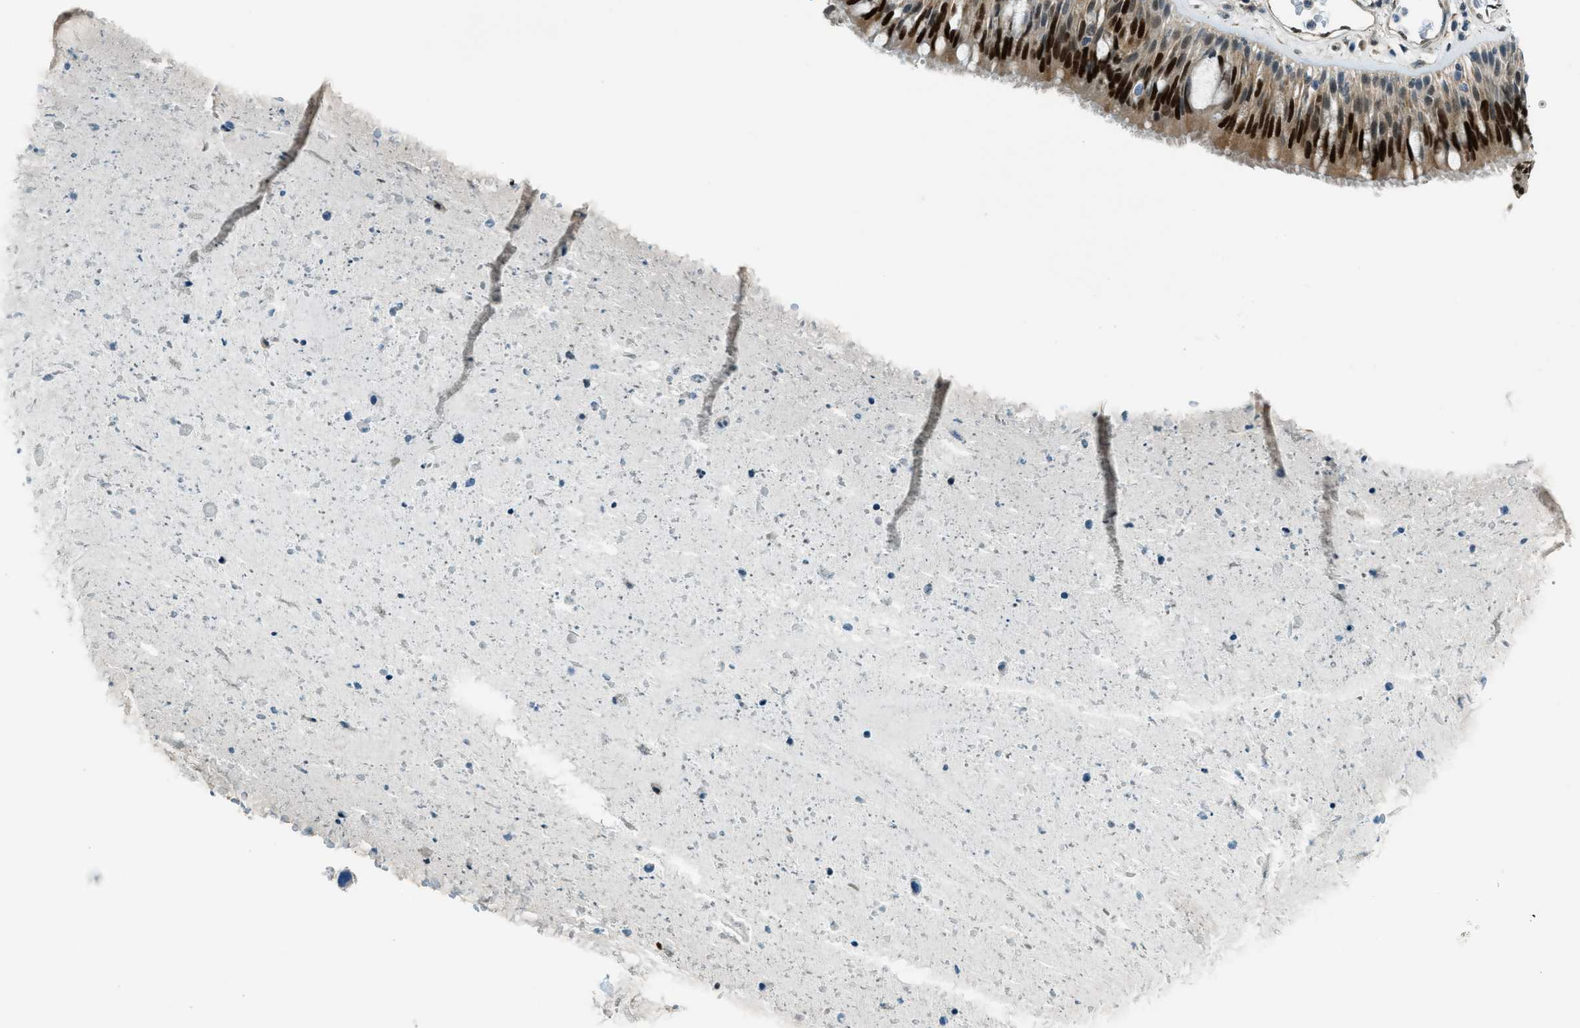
{"staining": {"intensity": "strong", "quantity": ">75%", "location": "cytoplasmic/membranous,nuclear"}, "tissue": "bronchus", "cell_type": "Respiratory epithelial cells", "image_type": "normal", "snomed": [{"axis": "morphology", "description": "Normal tissue, NOS"}, {"axis": "morphology", "description": "Adenocarcinoma, NOS"}, {"axis": "morphology", "description": "Adenocarcinoma, metastatic, NOS"}, {"axis": "topography", "description": "Lymph node"}, {"axis": "topography", "description": "Bronchus"}, {"axis": "topography", "description": "Lung"}], "caption": "Approximately >75% of respiratory epithelial cells in benign bronchus show strong cytoplasmic/membranous,nuclear protein expression as visualized by brown immunohistochemical staining.", "gene": "NPEPL1", "patient": {"sex": "female", "age": 54}}